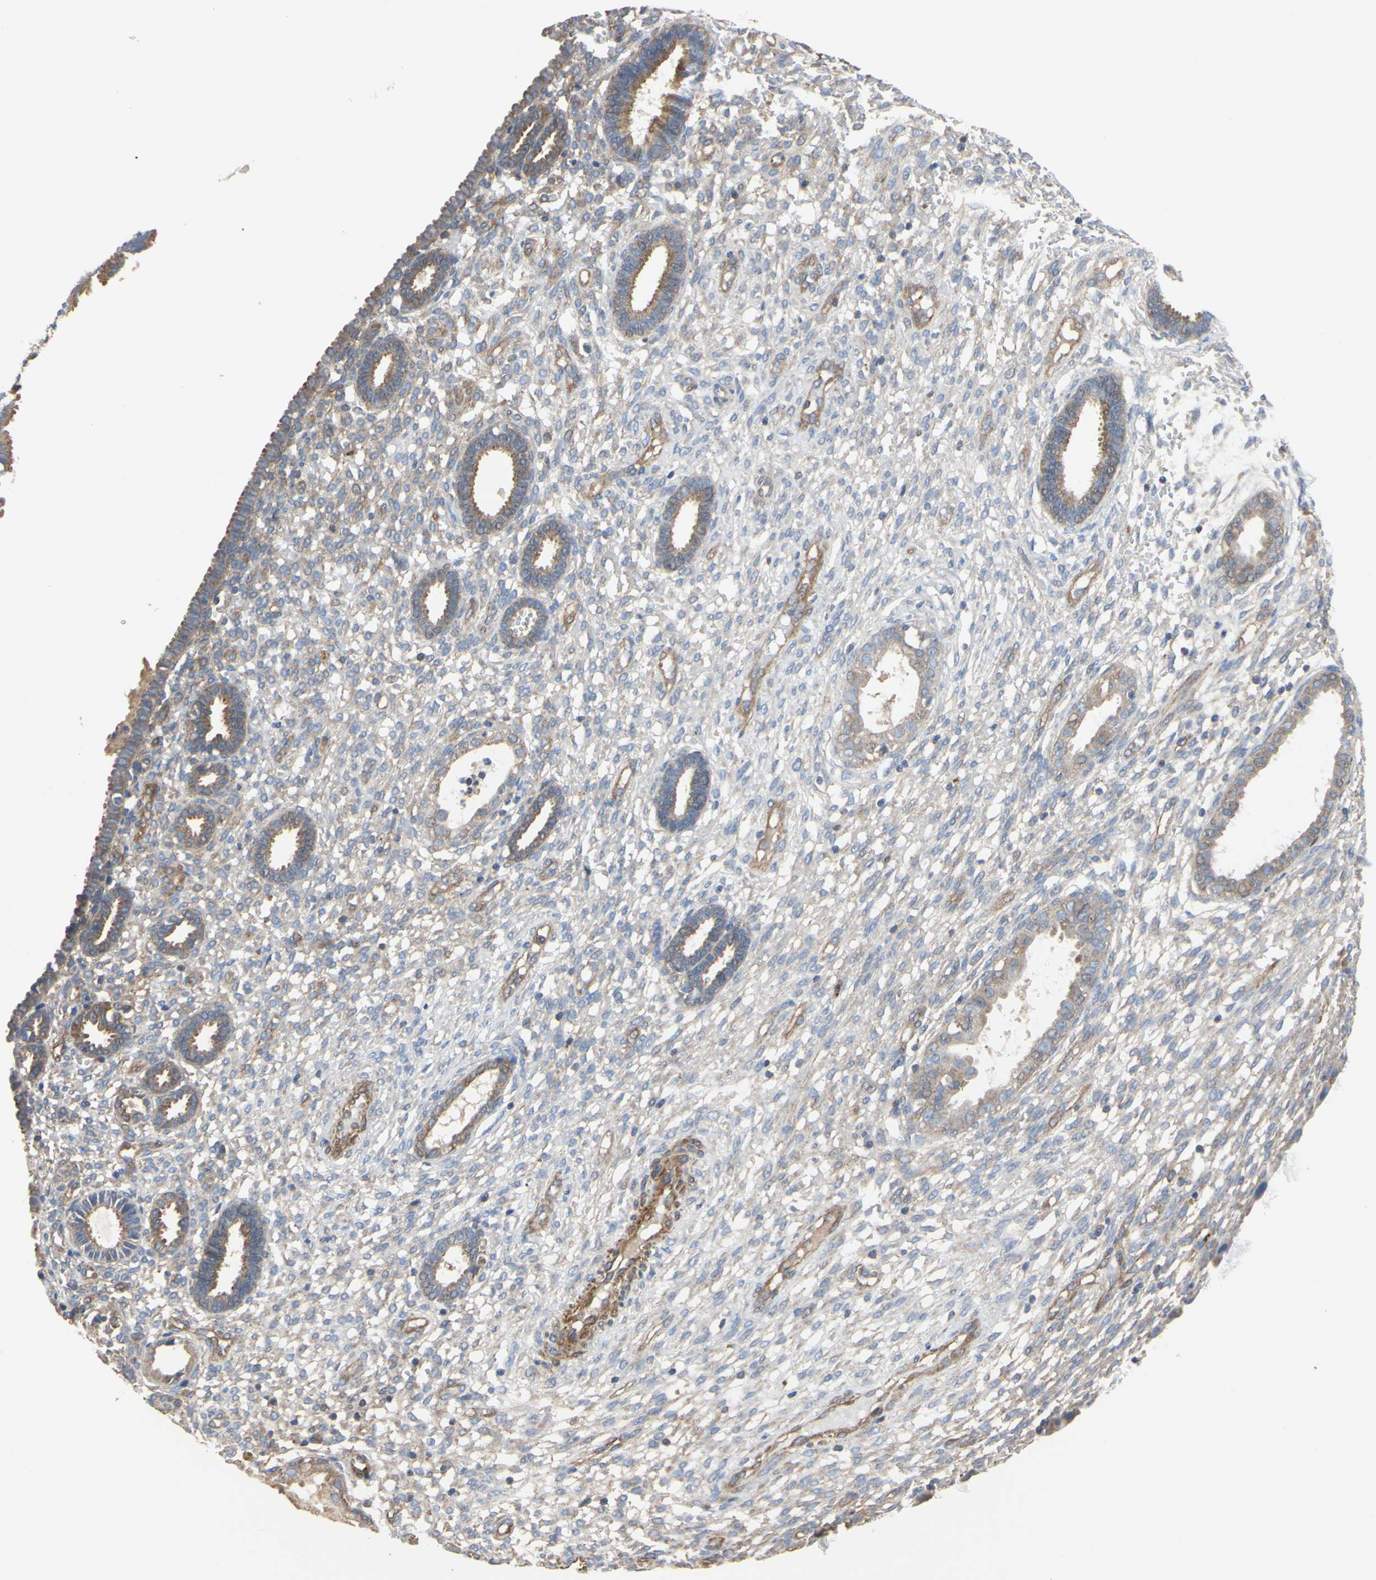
{"staining": {"intensity": "weak", "quantity": "25%-75%", "location": "cytoplasmic/membranous"}, "tissue": "endometrium", "cell_type": "Cells in endometrial stroma", "image_type": "normal", "snomed": [{"axis": "morphology", "description": "Normal tissue, NOS"}, {"axis": "topography", "description": "Endometrium"}], "caption": "Protein expression analysis of normal endometrium shows weak cytoplasmic/membranous expression in about 25%-75% of cells in endometrial stroma. The staining is performed using DAB (3,3'-diaminobenzidine) brown chromogen to label protein expression. The nuclei are counter-stained blue using hematoxylin.", "gene": "BECN1", "patient": {"sex": "female", "age": 61}}